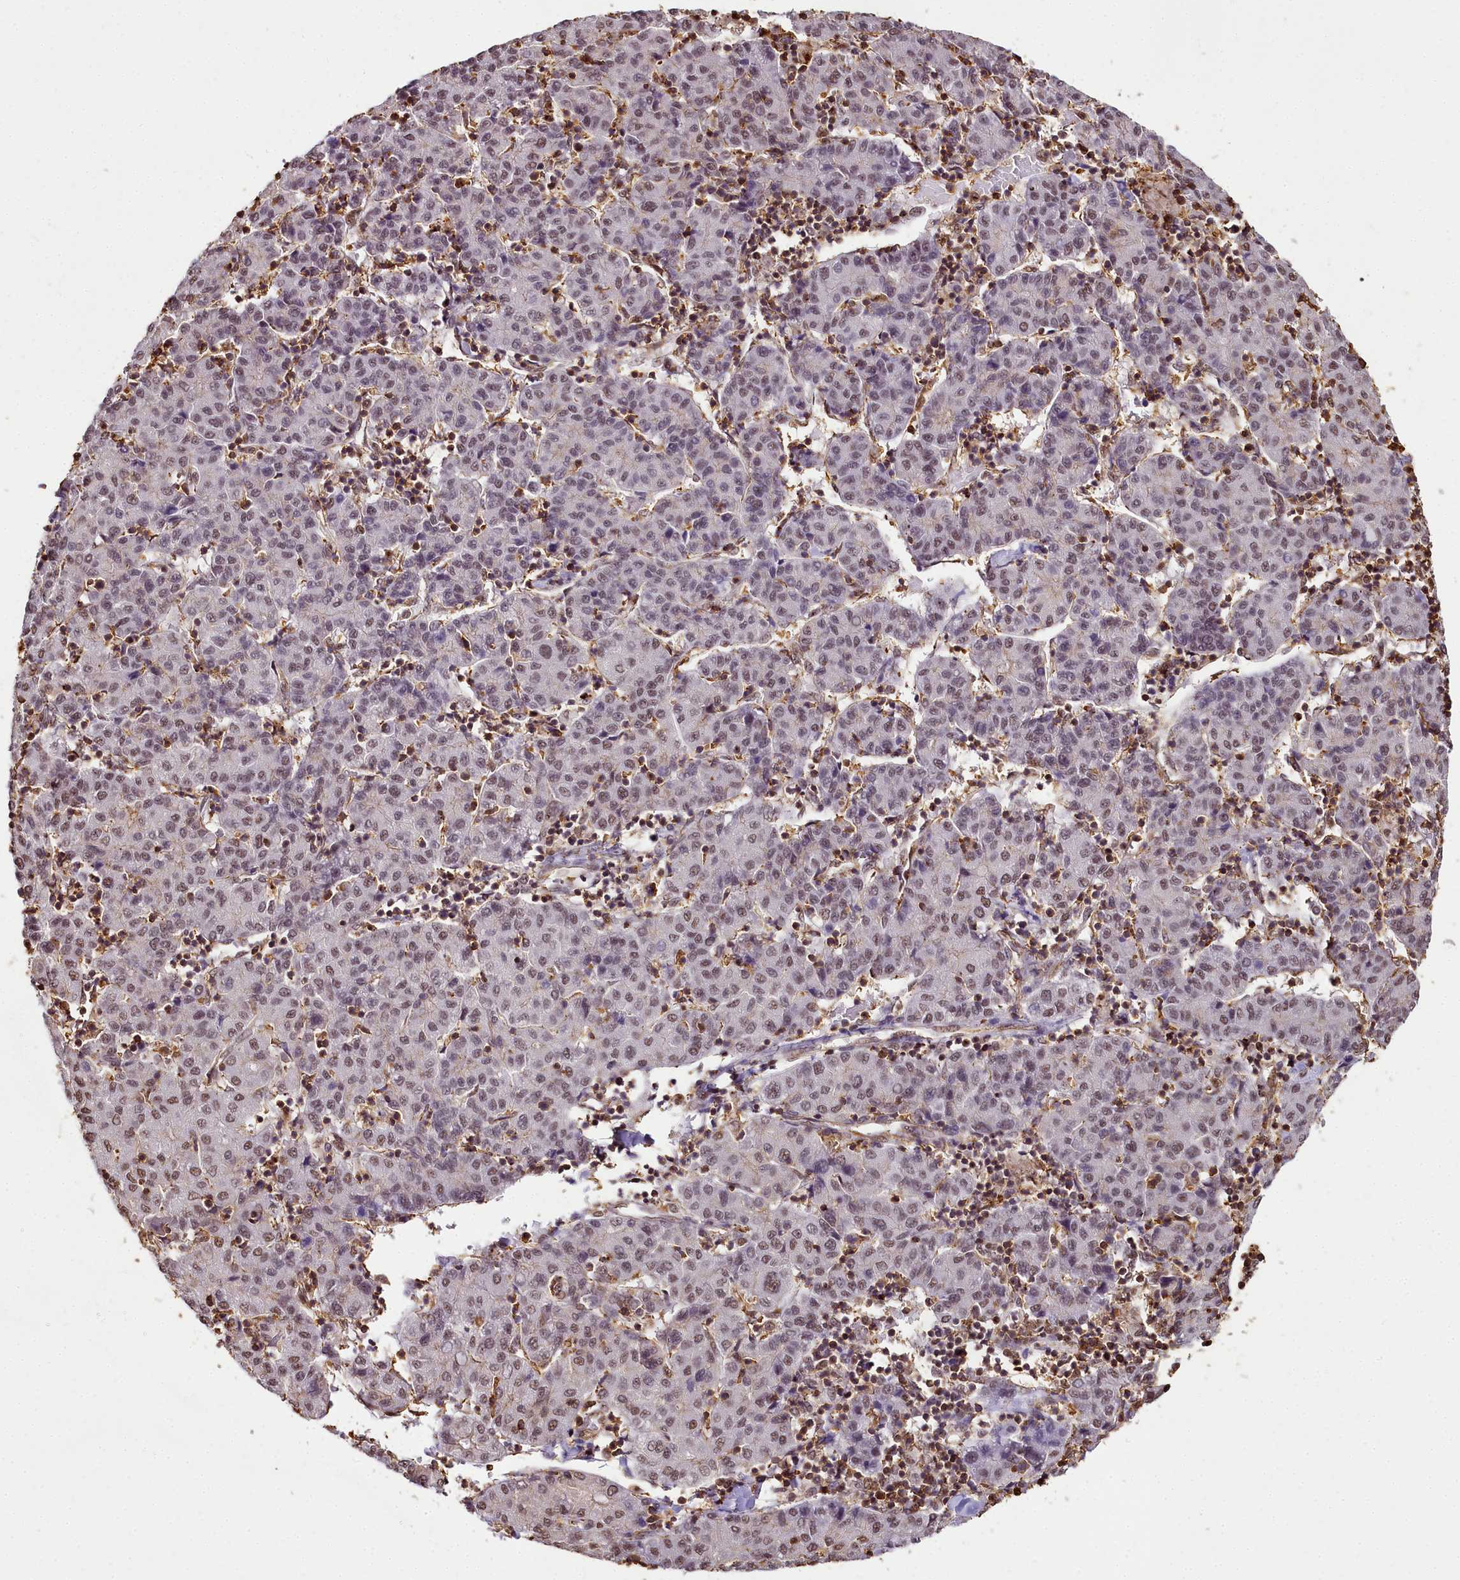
{"staining": {"intensity": "moderate", "quantity": "25%-75%", "location": "nuclear"}, "tissue": "liver cancer", "cell_type": "Tumor cells", "image_type": "cancer", "snomed": [{"axis": "morphology", "description": "Carcinoma, Hepatocellular, NOS"}, {"axis": "topography", "description": "Liver"}], "caption": "Human liver hepatocellular carcinoma stained with a brown dye reveals moderate nuclear positive staining in approximately 25%-75% of tumor cells.", "gene": "PPP4C", "patient": {"sex": "male", "age": 65}}